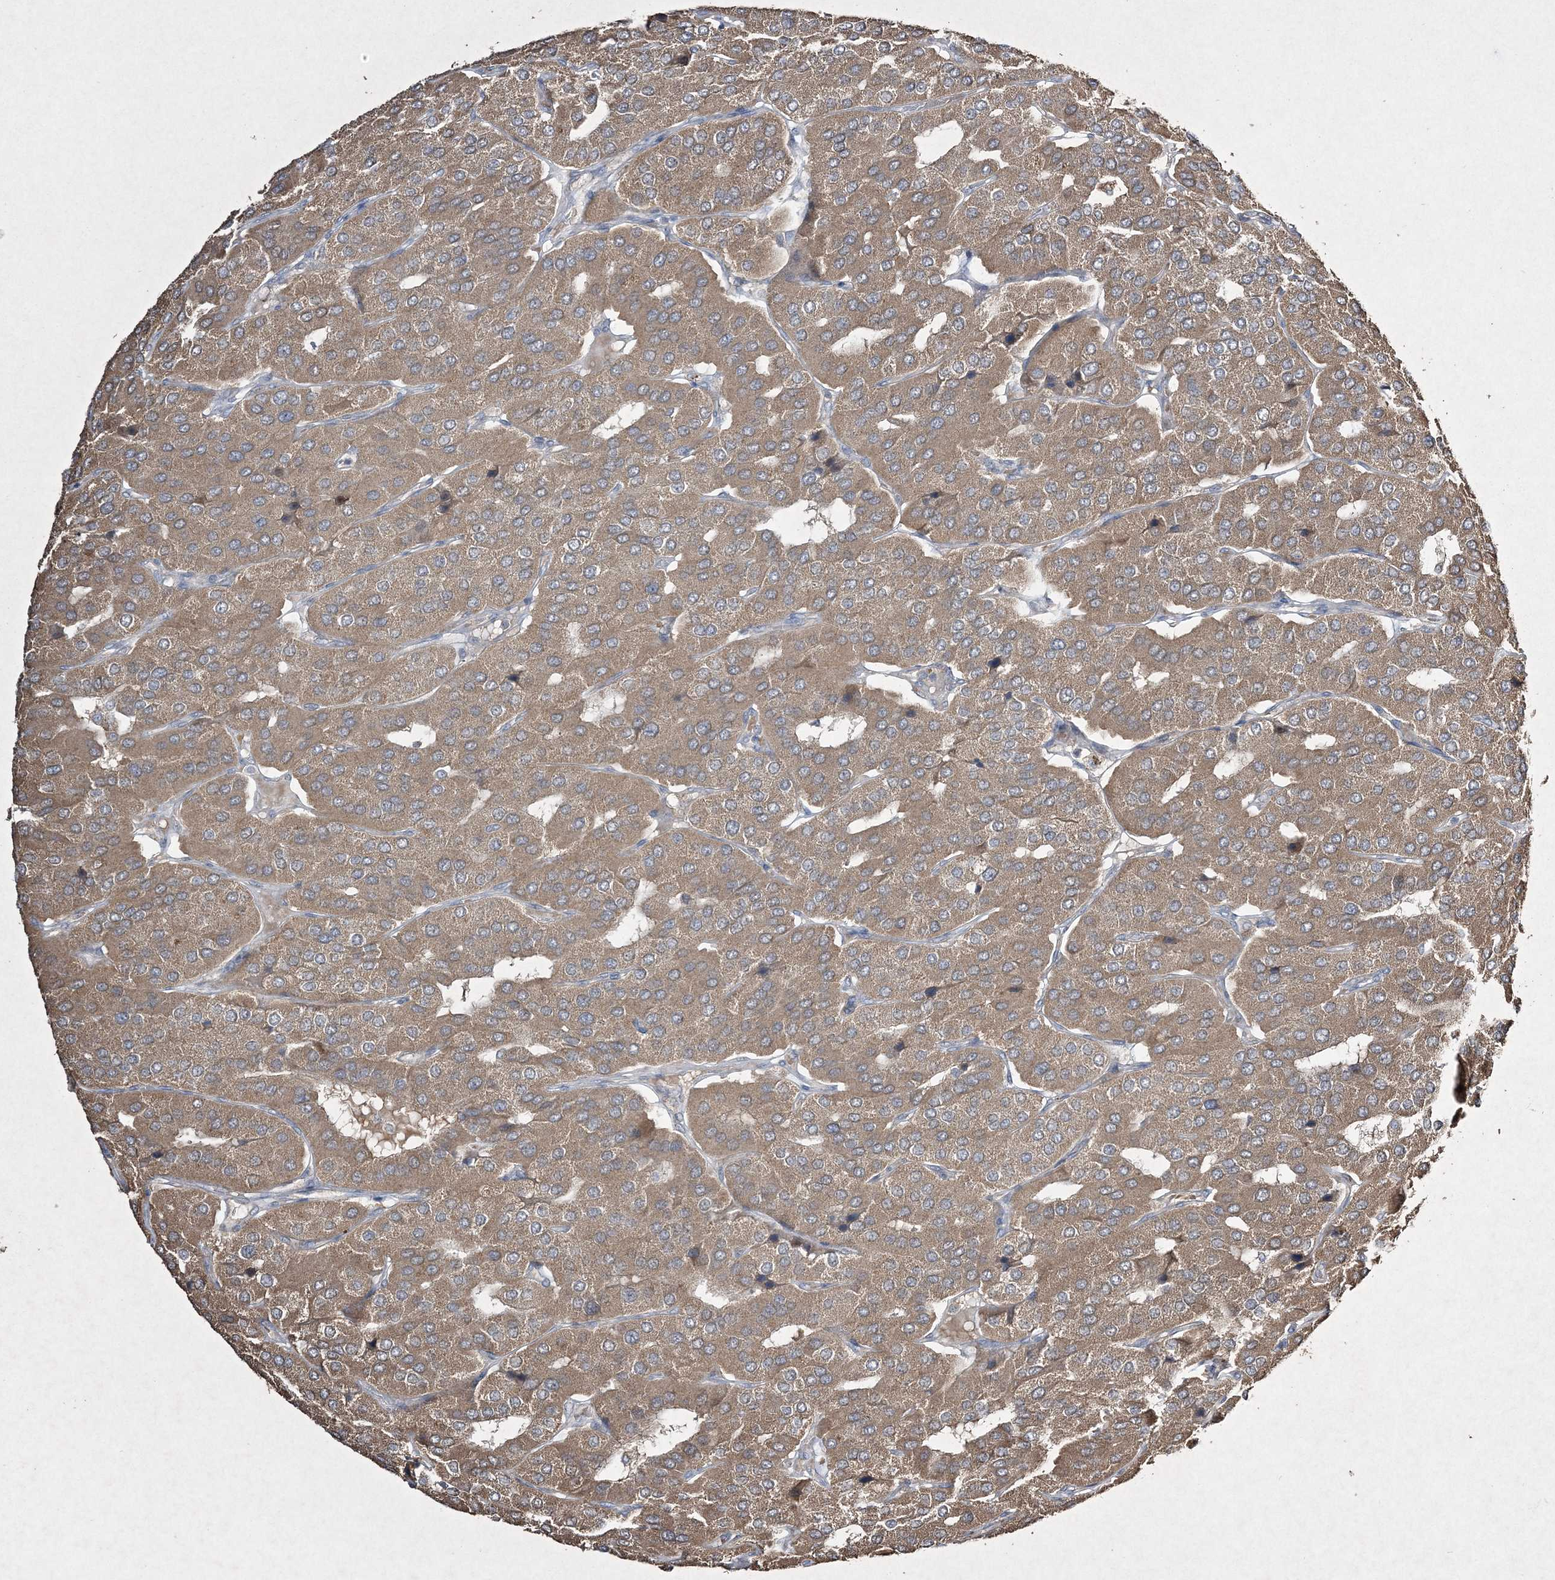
{"staining": {"intensity": "moderate", "quantity": ">75%", "location": "cytoplasmic/membranous"}, "tissue": "parathyroid gland", "cell_type": "Glandular cells", "image_type": "normal", "snomed": [{"axis": "morphology", "description": "Normal tissue, NOS"}, {"axis": "morphology", "description": "Adenoma, NOS"}, {"axis": "topography", "description": "Parathyroid gland"}], "caption": "An immunohistochemistry (IHC) micrograph of benign tissue is shown. Protein staining in brown highlights moderate cytoplasmic/membranous positivity in parathyroid gland within glandular cells. (IHC, brightfield microscopy, high magnification).", "gene": "GRSF1", "patient": {"sex": "female", "age": 86}}